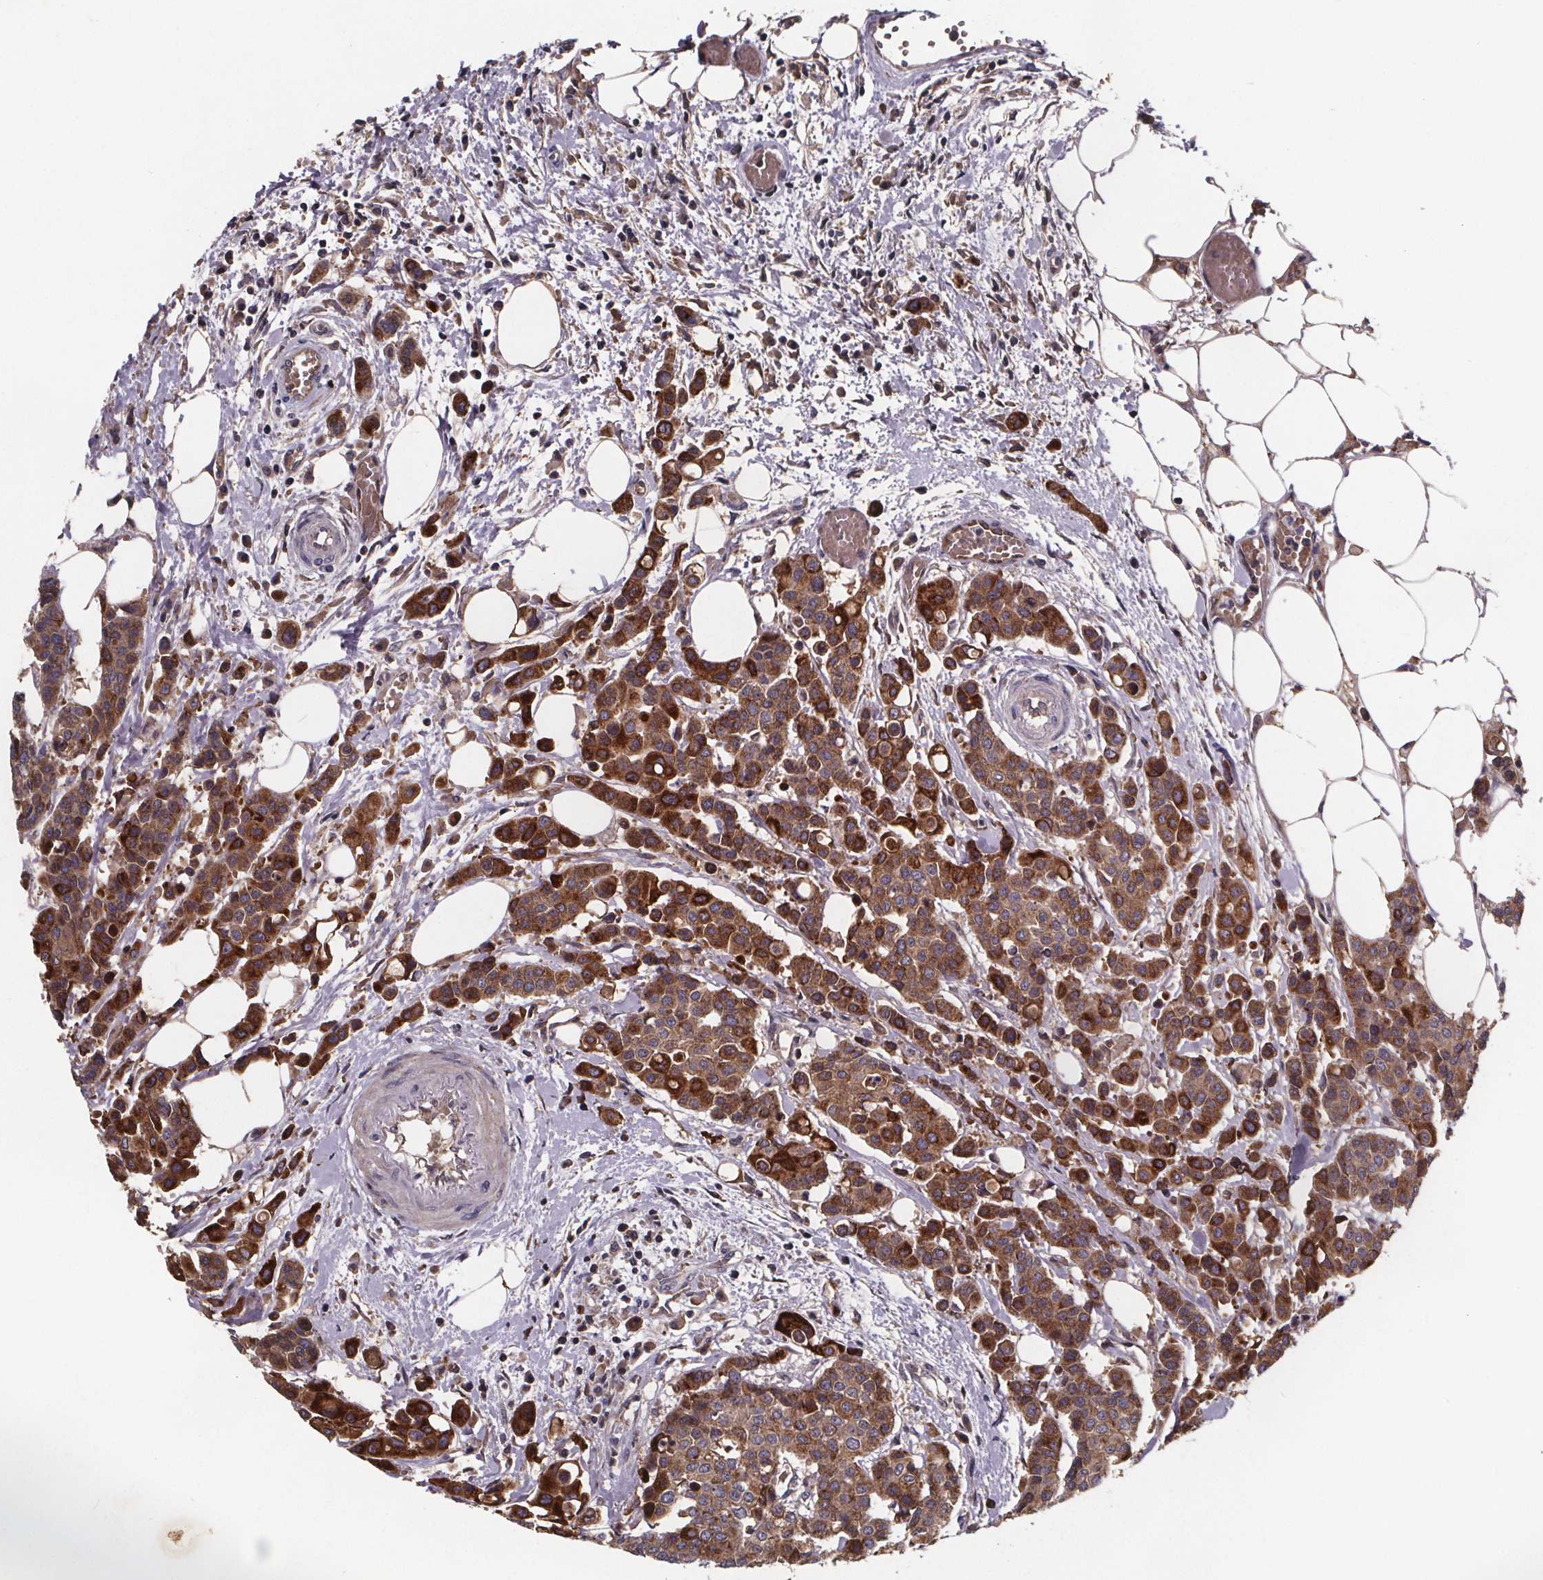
{"staining": {"intensity": "strong", "quantity": ">75%", "location": "cytoplasmic/membranous"}, "tissue": "carcinoid", "cell_type": "Tumor cells", "image_type": "cancer", "snomed": [{"axis": "morphology", "description": "Carcinoid, malignant, NOS"}, {"axis": "topography", "description": "Colon"}], "caption": "Immunohistochemical staining of carcinoid exhibits strong cytoplasmic/membranous protein staining in about >75% of tumor cells. (Brightfield microscopy of DAB IHC at high magnification).", "gene": "FASTKD3", "patient": {"sex": "male", "age": 81}}